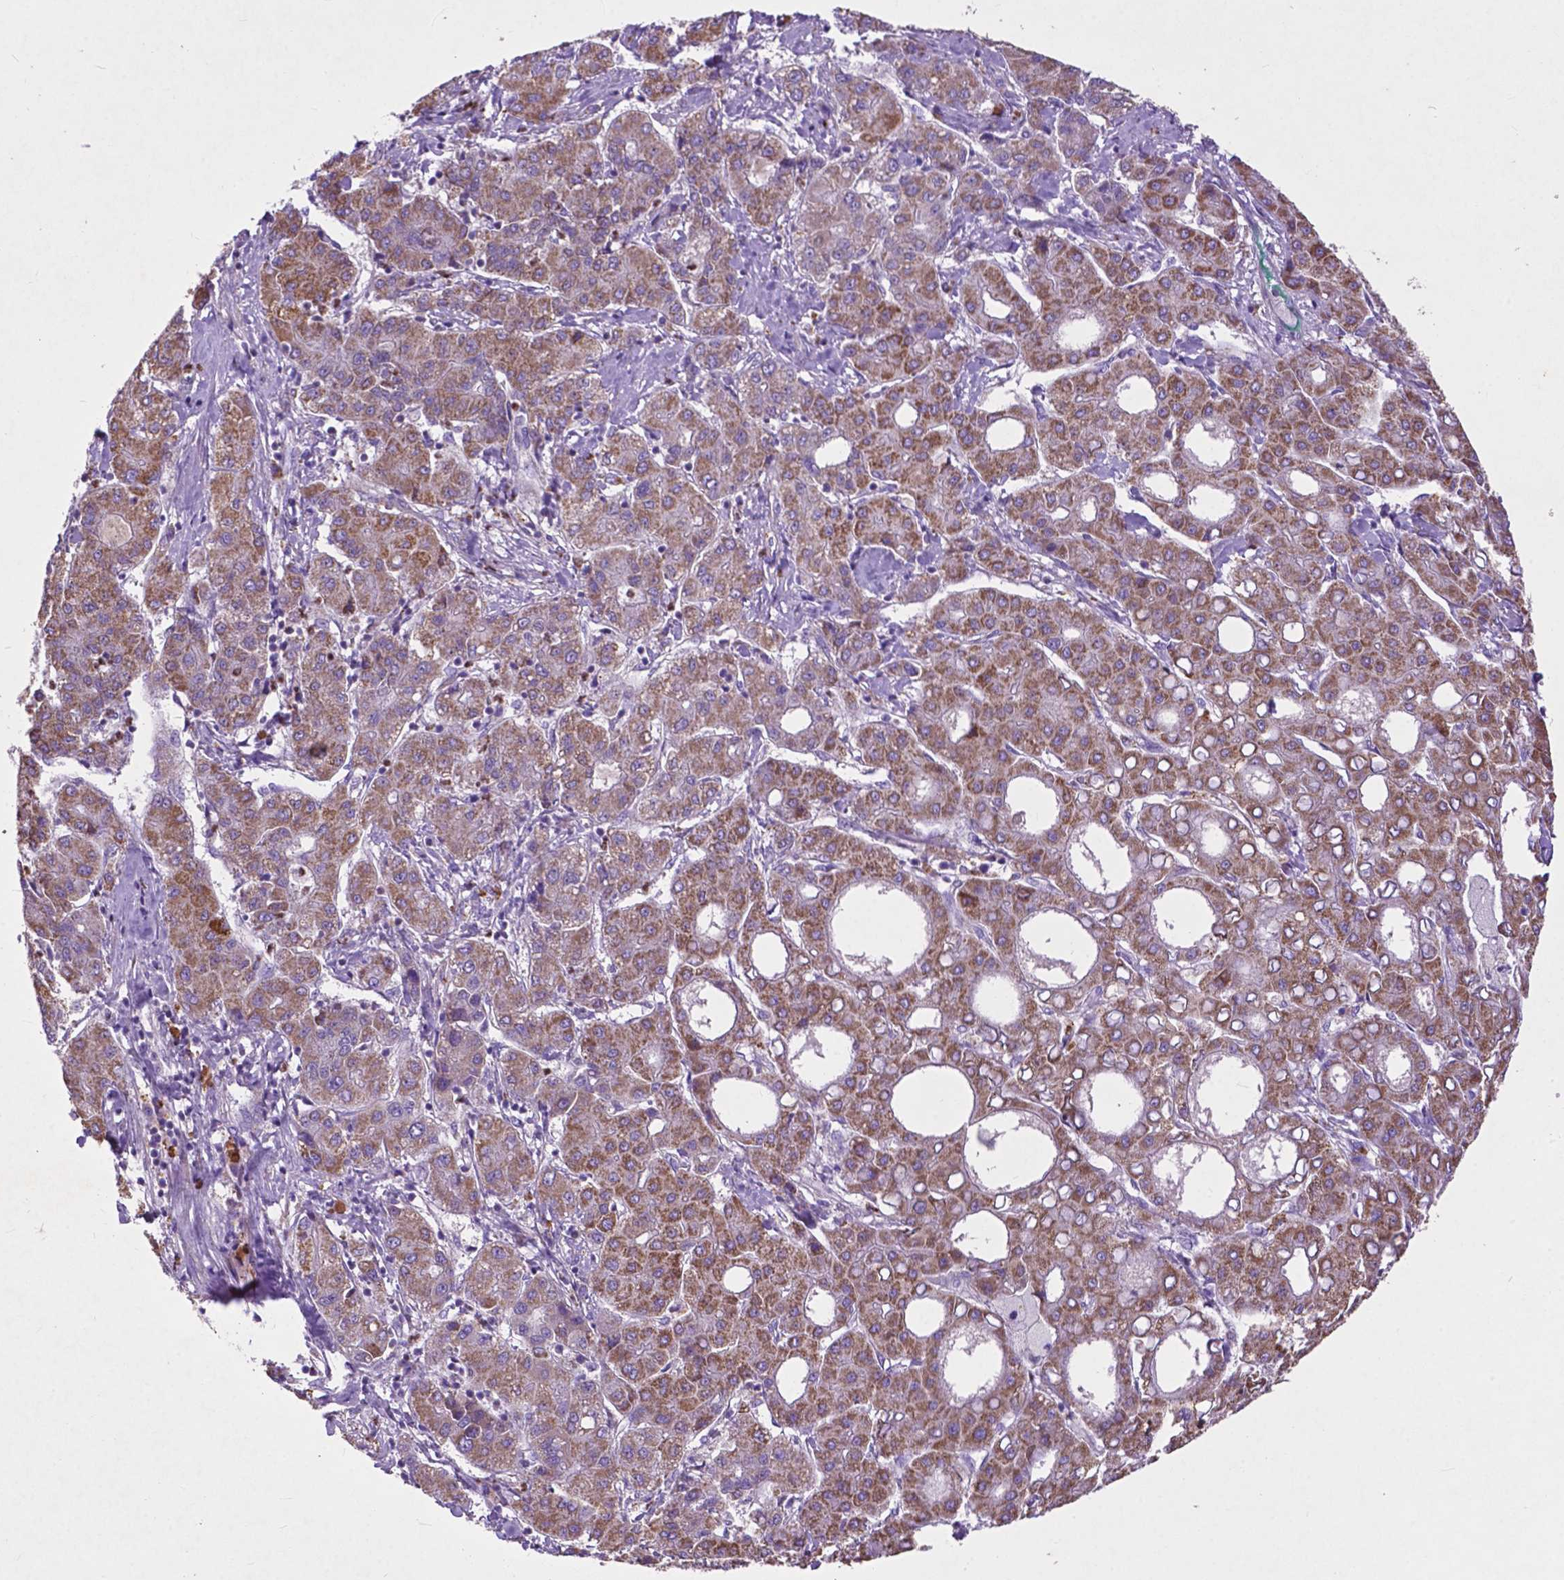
{"staining": {"intensity": "moderate", "quantity": "25%-75%", "location": "cytoplasmic/membranous"}, "tissue": "liver cancer", "cell_type": "Tumor cells", "image_type": "cancer", "snomed": [{"axis": "morphology", "description": "Carcinoma, Hepatocellular, NOS"}, {"axis": "topography", "description": "Liver"}], "caption": "A photomicrograph of hepatocellular carcinoma (liver) stained for a protein displays moderate cytoplasmic/membranous brown staining in tumor cells.", "gene": "THEGL", "patient": {"sex": "male", "age": 65}}